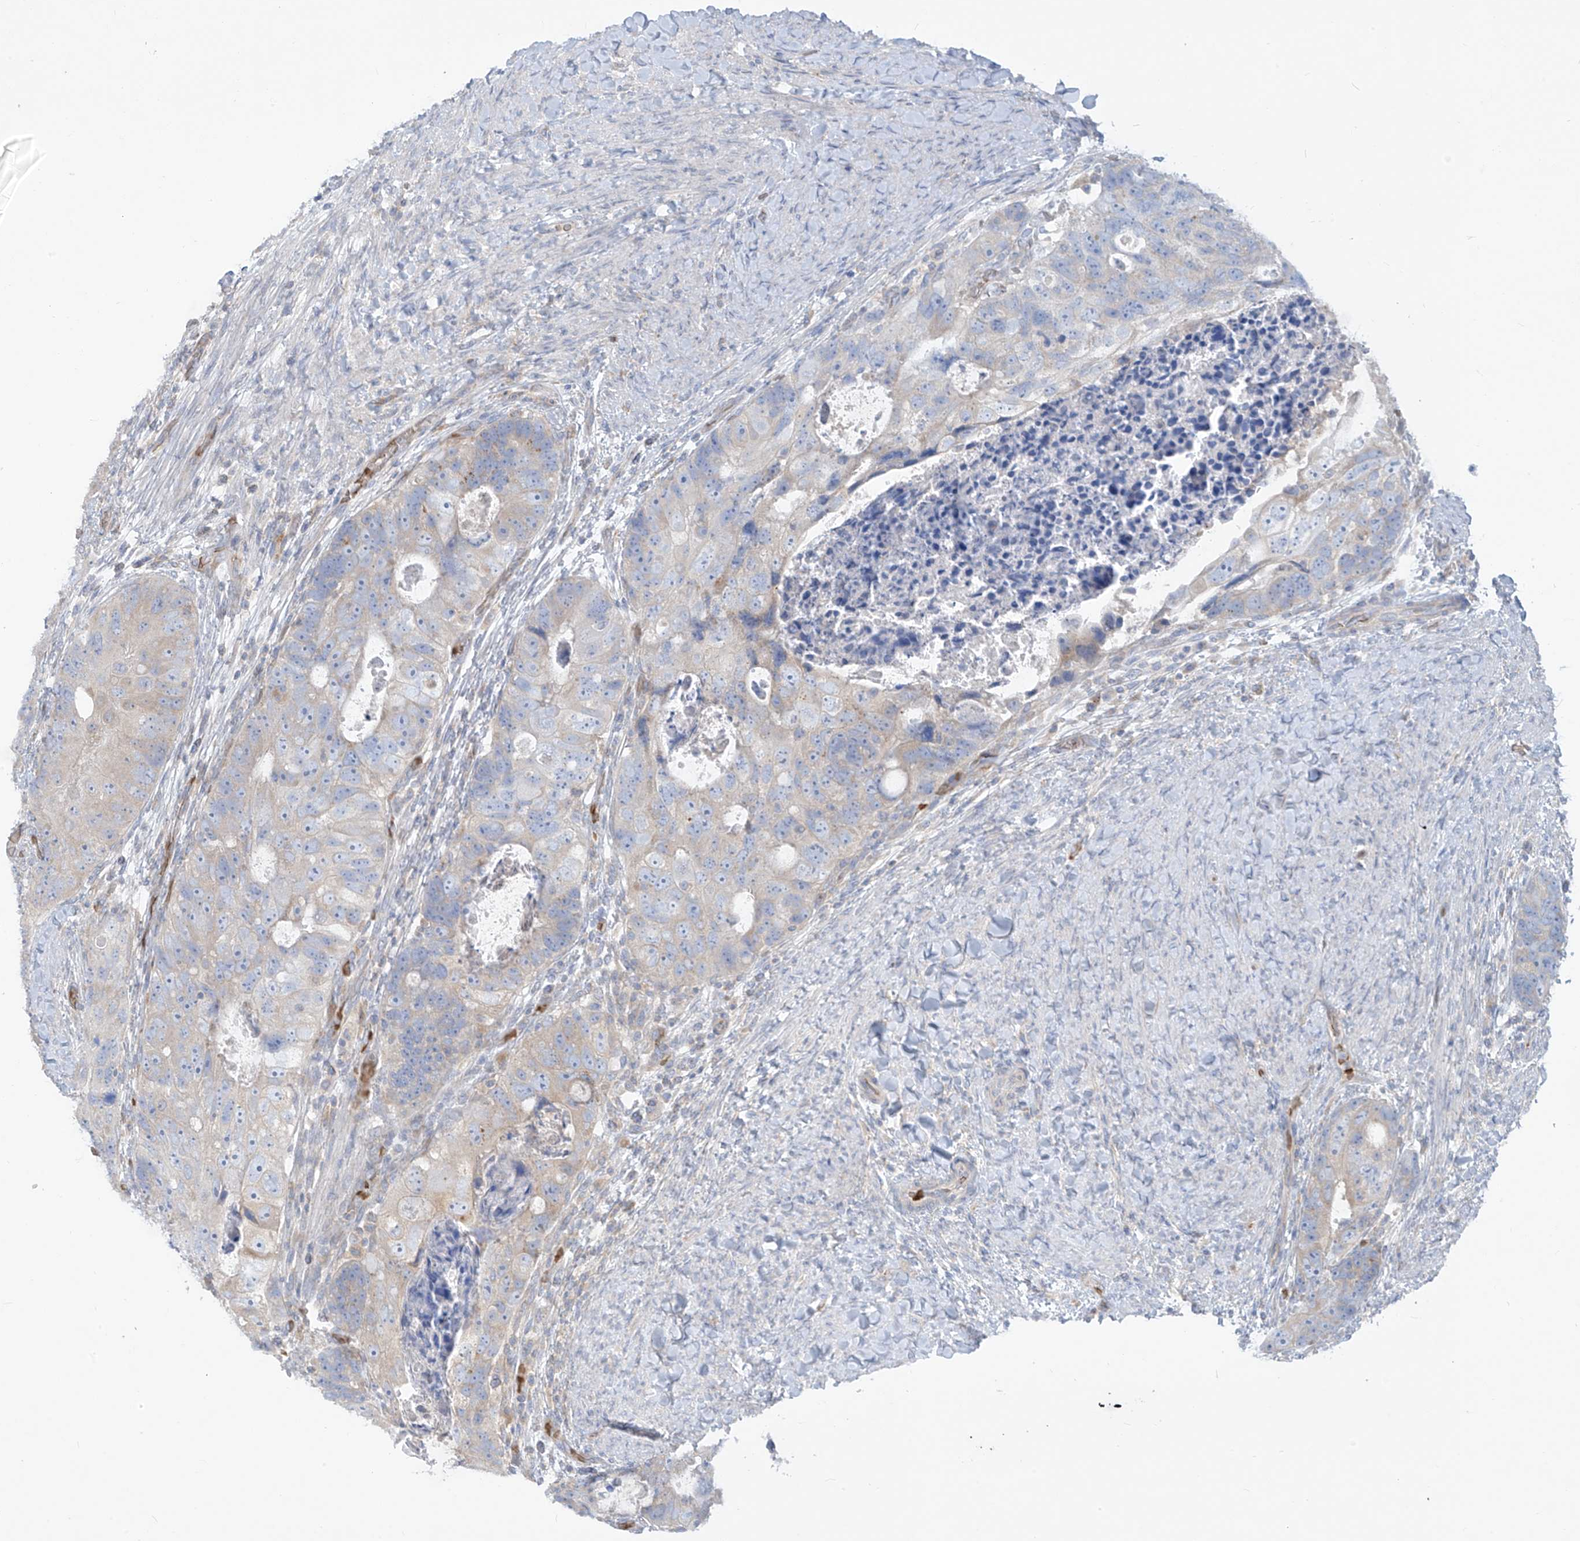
{"staining": {"intensity": "weak", "quantity": "25%-75%", "location": "cytoplasmic/membranous"}, "tissue": "colorectal cancer", "cell_type": "Tumor cells", "image_type": "cancer", "snomed": [{"axis": "morphology", "description": "Adenocarcinoma, NOS"}, {"axis": "topography", "description": "Rectum"}], "caption": "Protein expression analysis of colorectal cancer reveals weak cytoplasmic/membranous expression in about 25%-75% of tumor cells.", "gene": "DGKQ", "patient": {"sex": "male", "age": 59}}